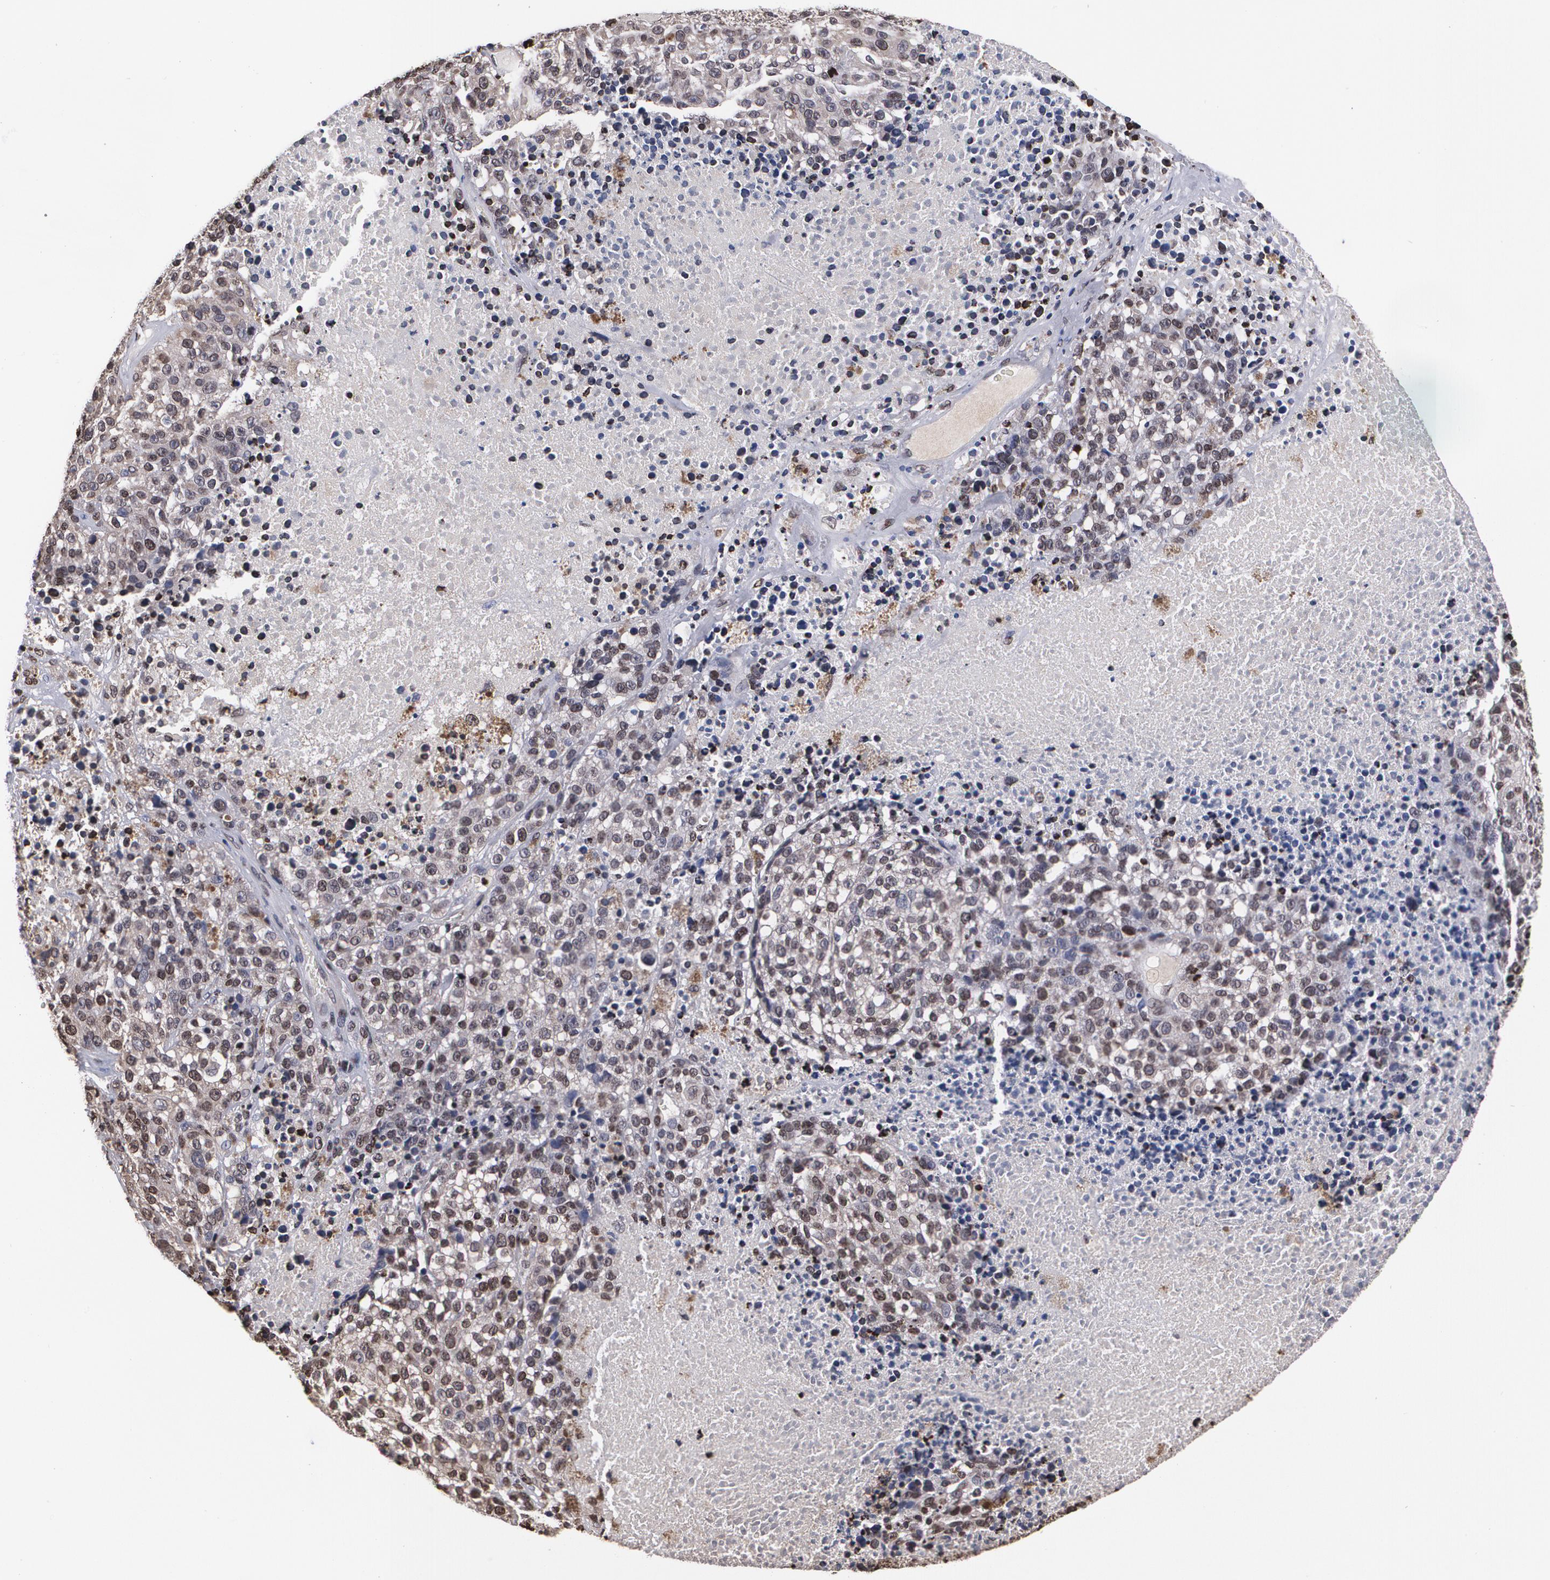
{"staining": {"intensity": "weak", "quantity": "25%-75%", "location": "cytoplasmic/membranous,nuclear"}, "tissue": "melanoma", "cell_type": "Tumor cells", "image_type": "cancer", "snomed": [{"axis": "morphology", "description": "Malignant melanoma, Metastatic site"}, {"axis": "topography", "description": "Cerebral cortex"}], "caption": "Protein staining of malignant melanoma (metastatic site) tissue shows weak cytoplasmic/membranous and nuclear positivity in about 25%-75% of tumor cells.", "gene": "MVP", "patient": {"sex": "female", "age": 52}}